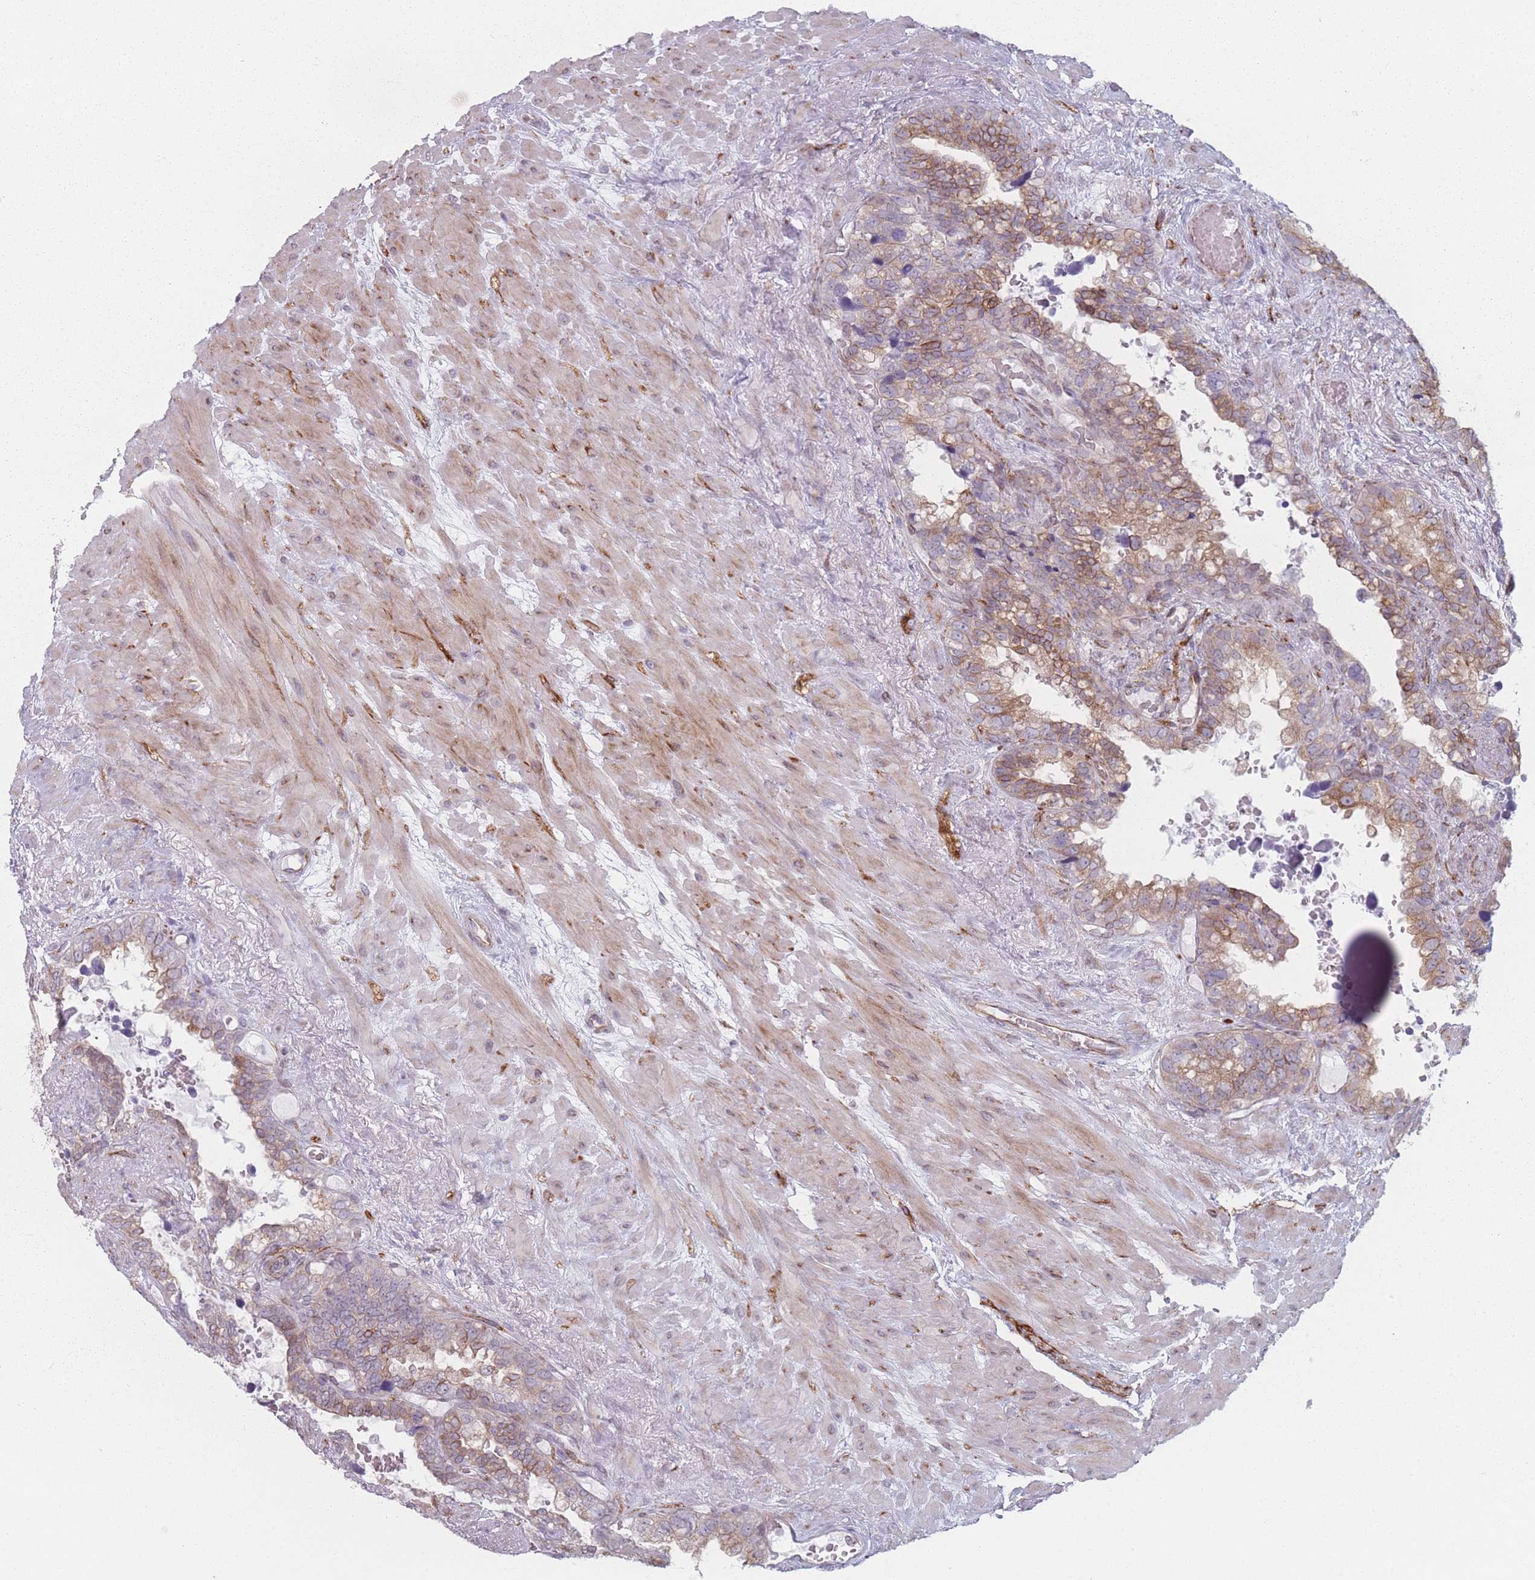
{"staining": {"intensity": "moderate", "quantity": "25%-75%", "location": "cytoplasmic/membranous"}, "tissue": "seminal vesicle", "cell_type": "Glandular cells", "image_type": "normal", "snomed": [{"axis": "morphology", "description": "Normal tissue, NOS"}, {"axis": "topography", "description": "Seminal veicle"}], "caption": "Protein staining of unremarkable seminal vesicle displays moderate cytoplasmic/membranous positivity in approximately 25%-75% of glandular cells.", "gene": "RNF4", "patient": {"sex": "male", "age": 80}}